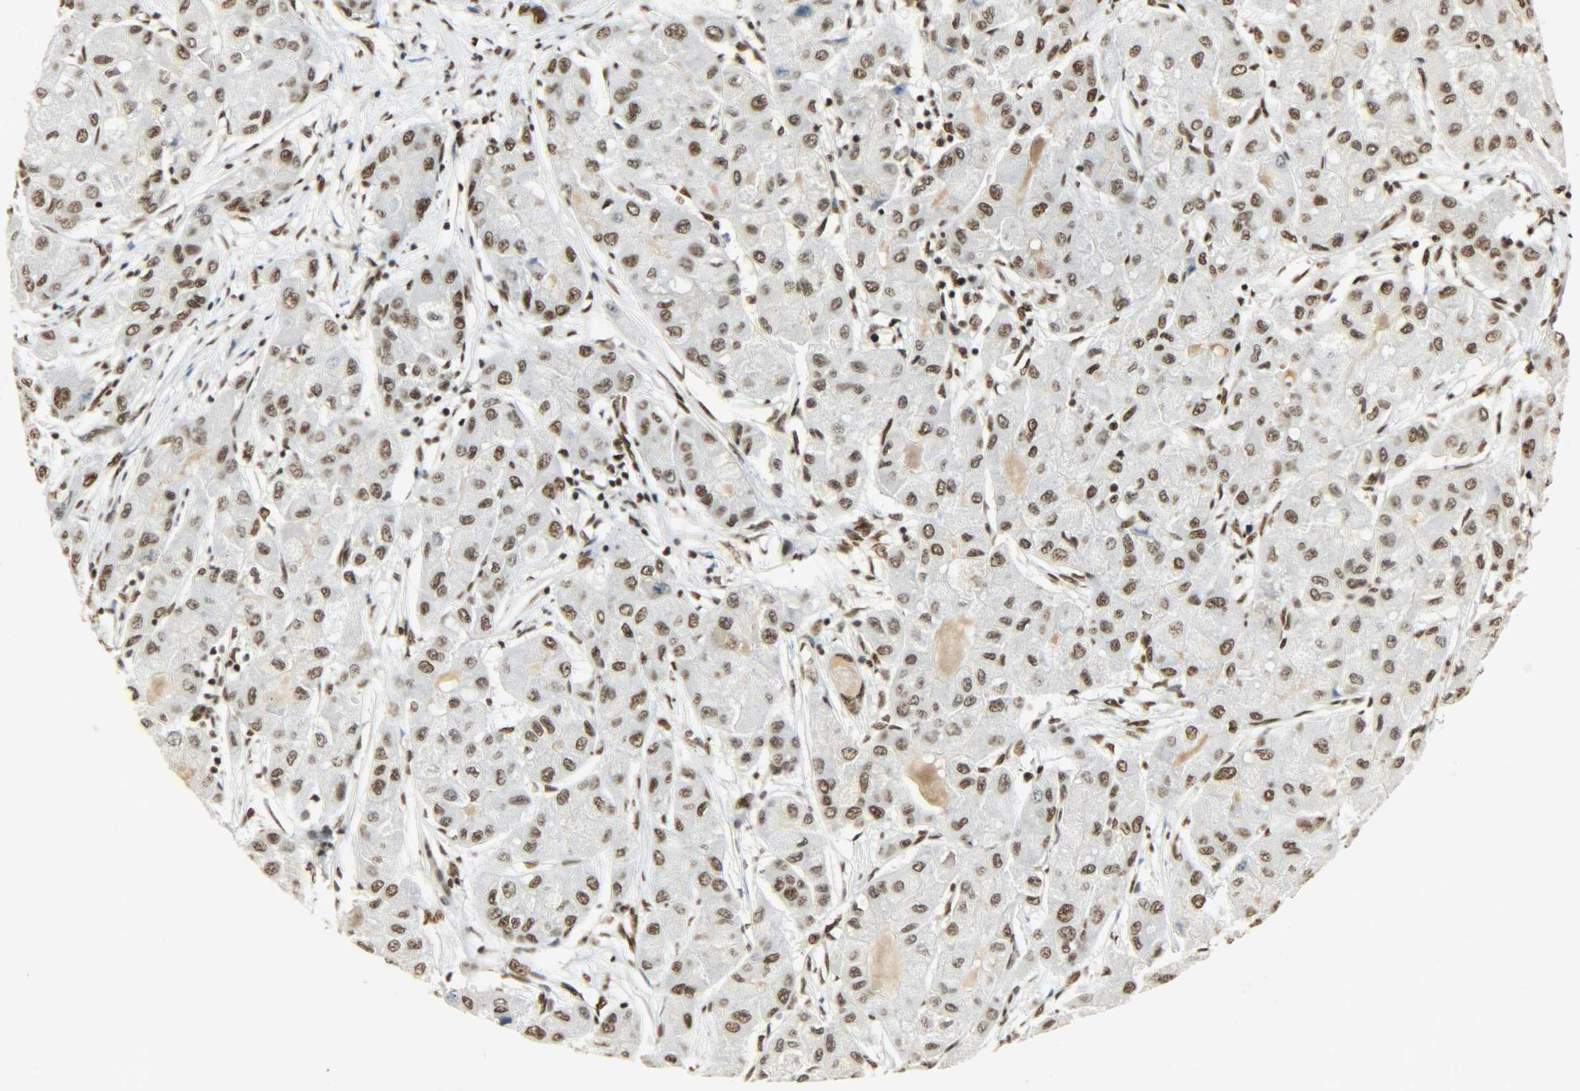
{"staining": {"intensity": "strong", "quantity": ">75%", "location": "nuclear"}, "tissue": "liver cancer", "cell_type": "Tumor cells", "image_type": "cancer", "snomed": [{"axis": "morphology", "description": "Carcinoma, Hepatocellular, NOS"}, {"axis": "topography", "description": "Liver"}], "caption": "Liver cancer stained for a protein reveals strong nuclear positivity in tumor cells.", "gene": "KHDRBS1", "patient": {"sex": "male", "age": 80}}